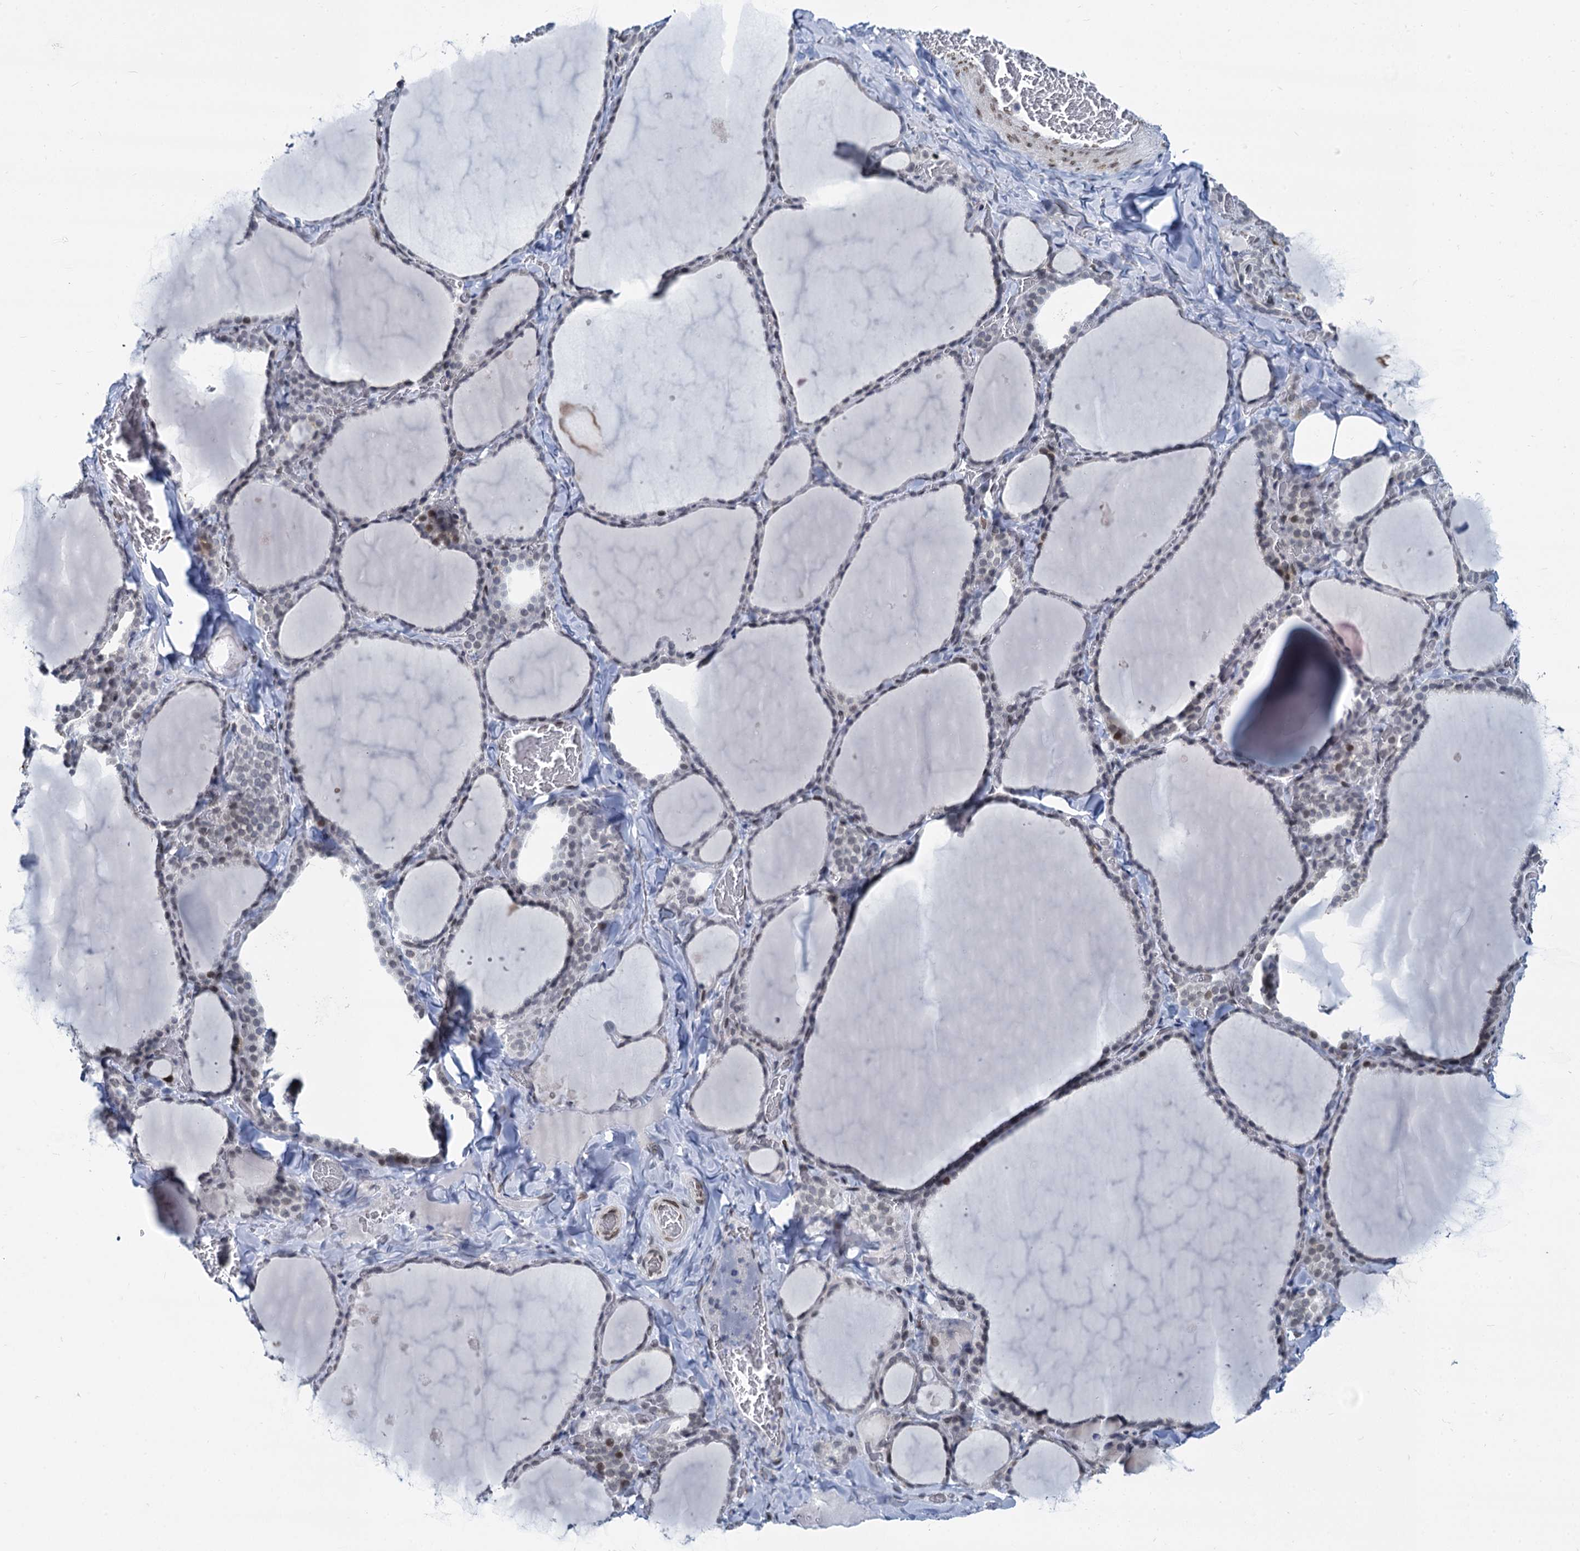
{"staining": {"intensity": "moderate", "quantity": "<25%", "location": "nuclear"}, "tissue": "thyroid gland", "cell_type": "Glandular cells", "image_type": "normal", "snomed": [{"axis": "morphology", "description": "Normal tissue, NOS"}, {"axis": "topography", "description": "Thyroid gland"}], "caption": "The image exhibits immunohistochemical staining of benign thyroid gland. There is moderate nuclear positivity is appreciated in about <25% of glandular cells. The staining is performed using DAB (3,3'-diaminobenzidine) brown chromogen to label protein expression. The nuclei are counter-stained blue using hematoxylin.", "gene": "PRSS35", "patient": {"sex": "female", "age": 22}}